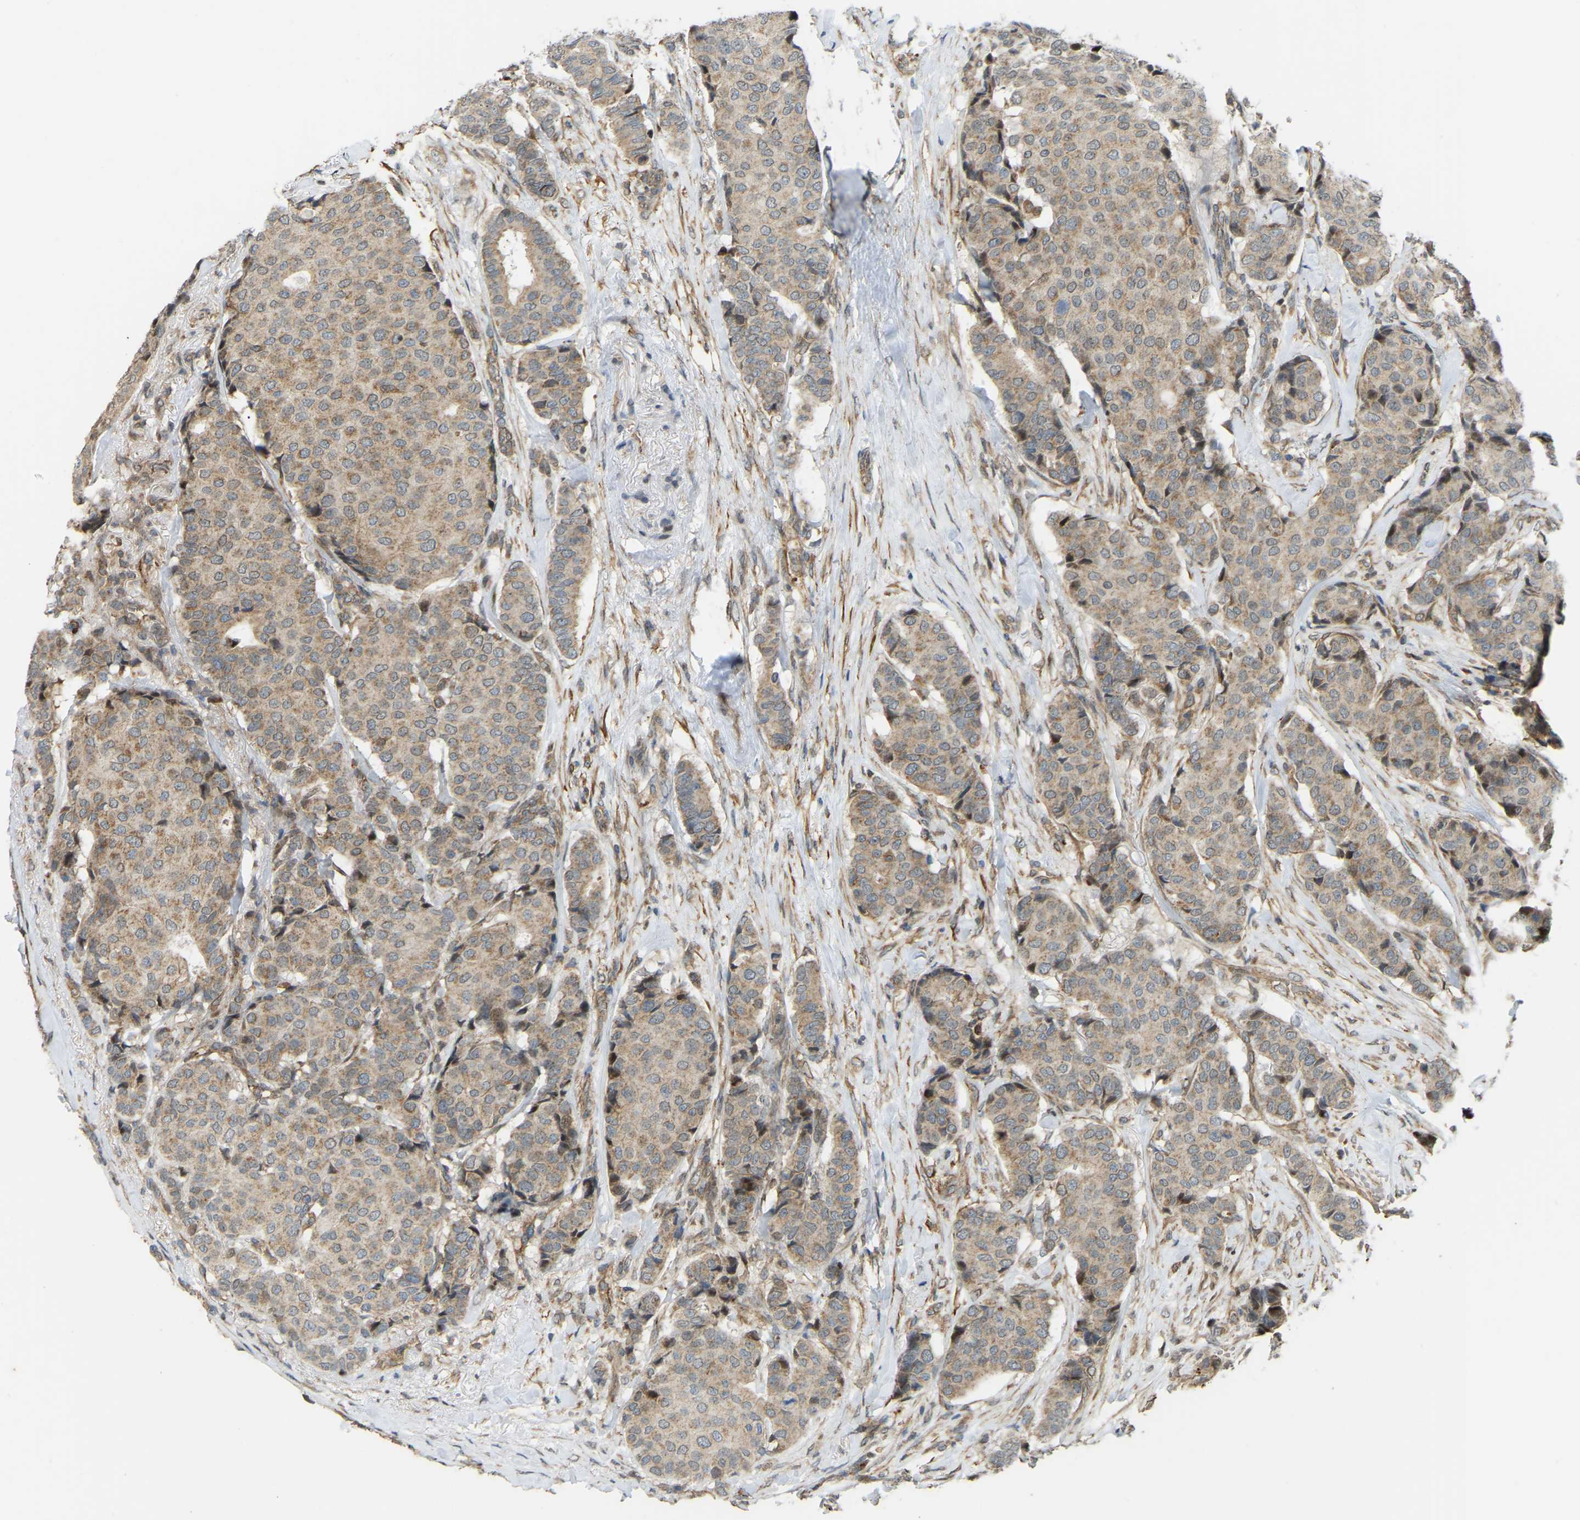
{"staining": {"intensity": "moderate", "quantity": ">75%", "location": "cytoplasmic/membranous"}, "tissue": "breast cancer", "cell_type": "Tumor cells", "image_type": "cancer", "snomed": [{"axis": "morphology", "description": "Duct carcinoma"}, {"axis": "topography", "description": "Breast"}], "caption": "This histopathology image exhibits immunohistochemistry (IHC) staining of human infiltrating ductal carcinoma (breast), with medium moderate cytoplasmic/membranous expression in approximately >75% of tumor cells.", "gene": "C21orf91", "patient": {"sex": "female", "age": 75}}